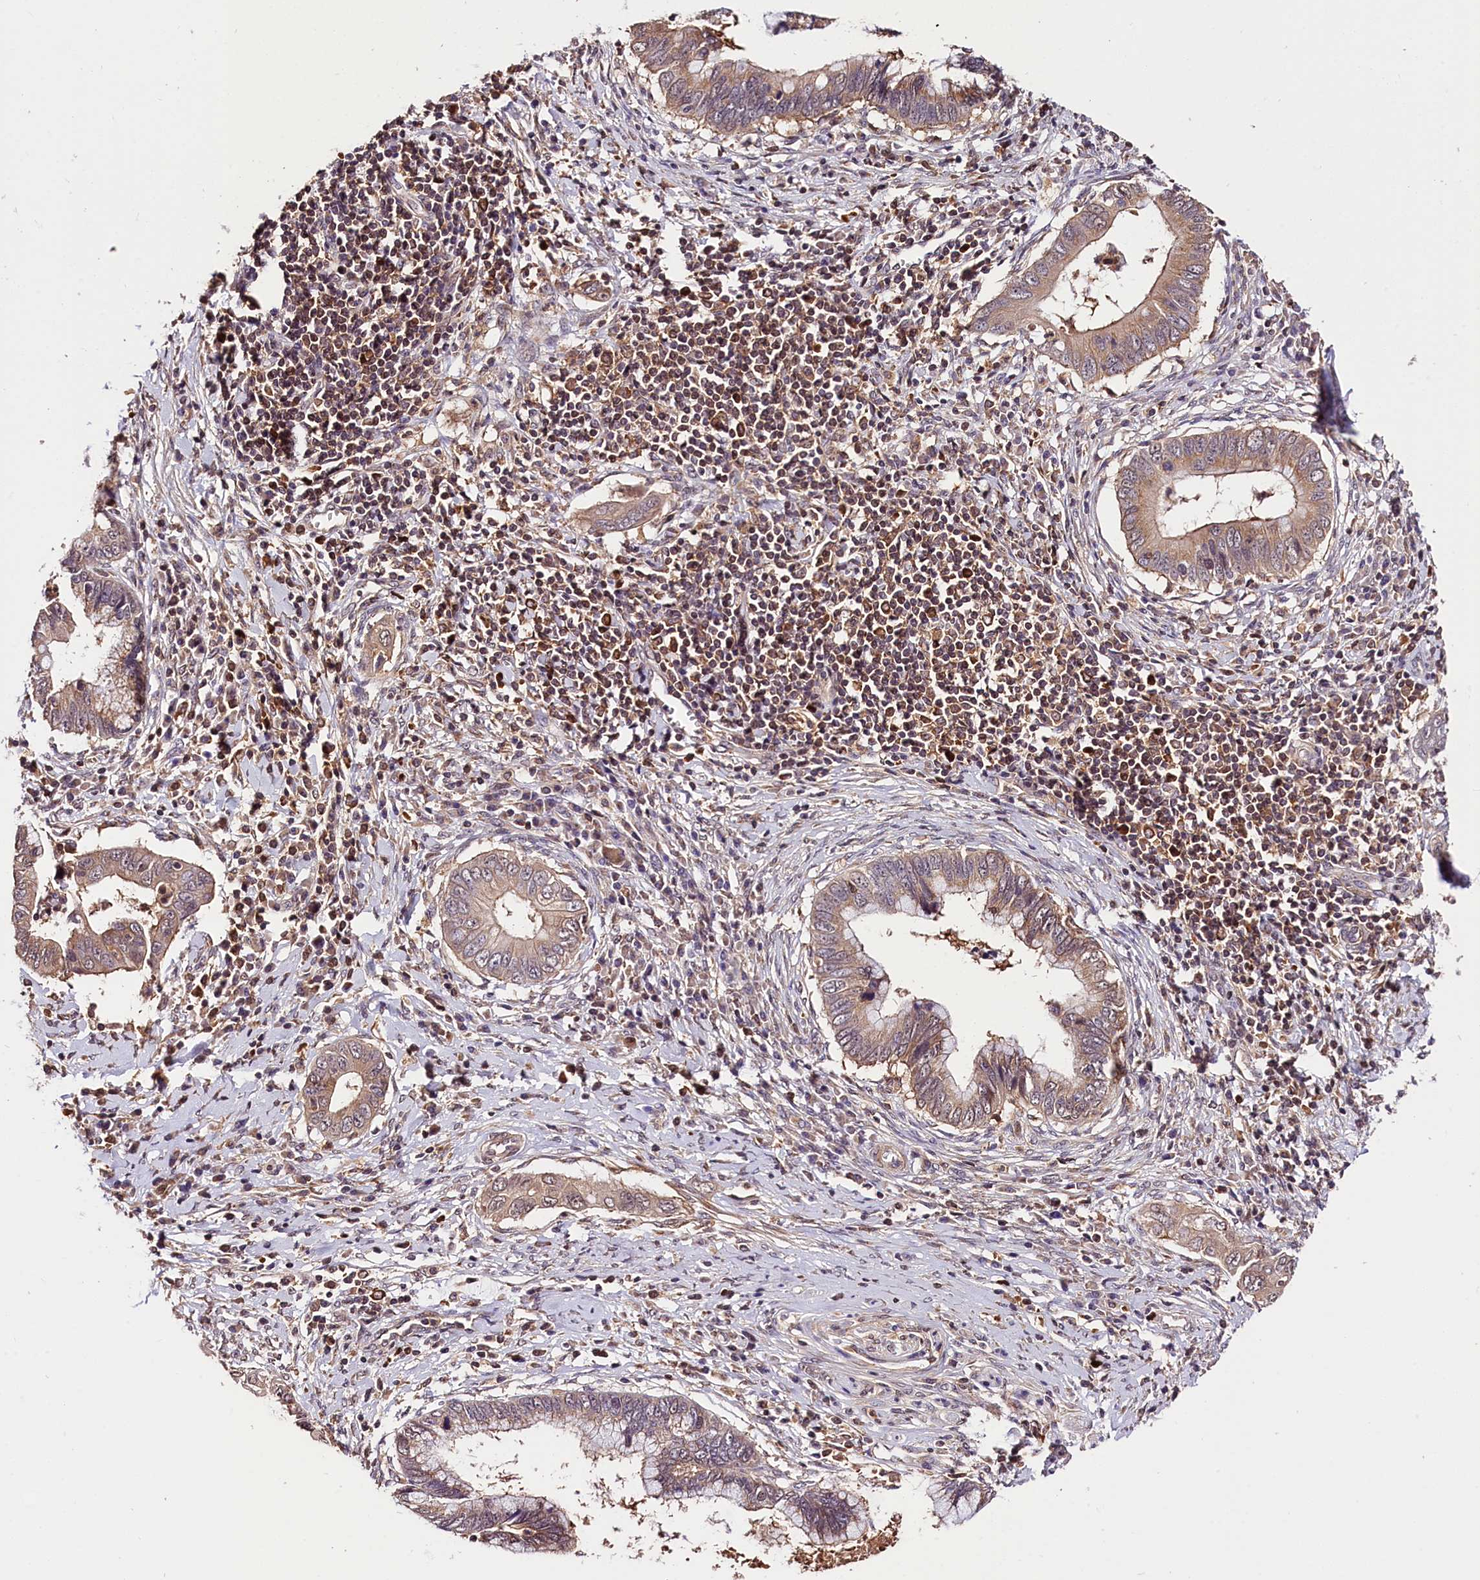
{"staining": {"intensity": "weak", "quantity": ">75%", "location": "cytoplasmic/membranous"}, "tissue": "cervical cancer", "cell_type": "Tumor cells", "image_type": "cancer", "snomed": [{"axis": "morphology", "description": "Adenocarcinoma, NOS"}, {"axis": "topography", "description": "Cervix"}], "caption": "Cervical cancer (adenocarcinoma) stained with immunohistochemistry reveals weak cytoplasmic/membranous staining in approximately >75% of tumor cells.", "gene": "CHORDC1", "patient": {"sex": "female", "age": 44}}